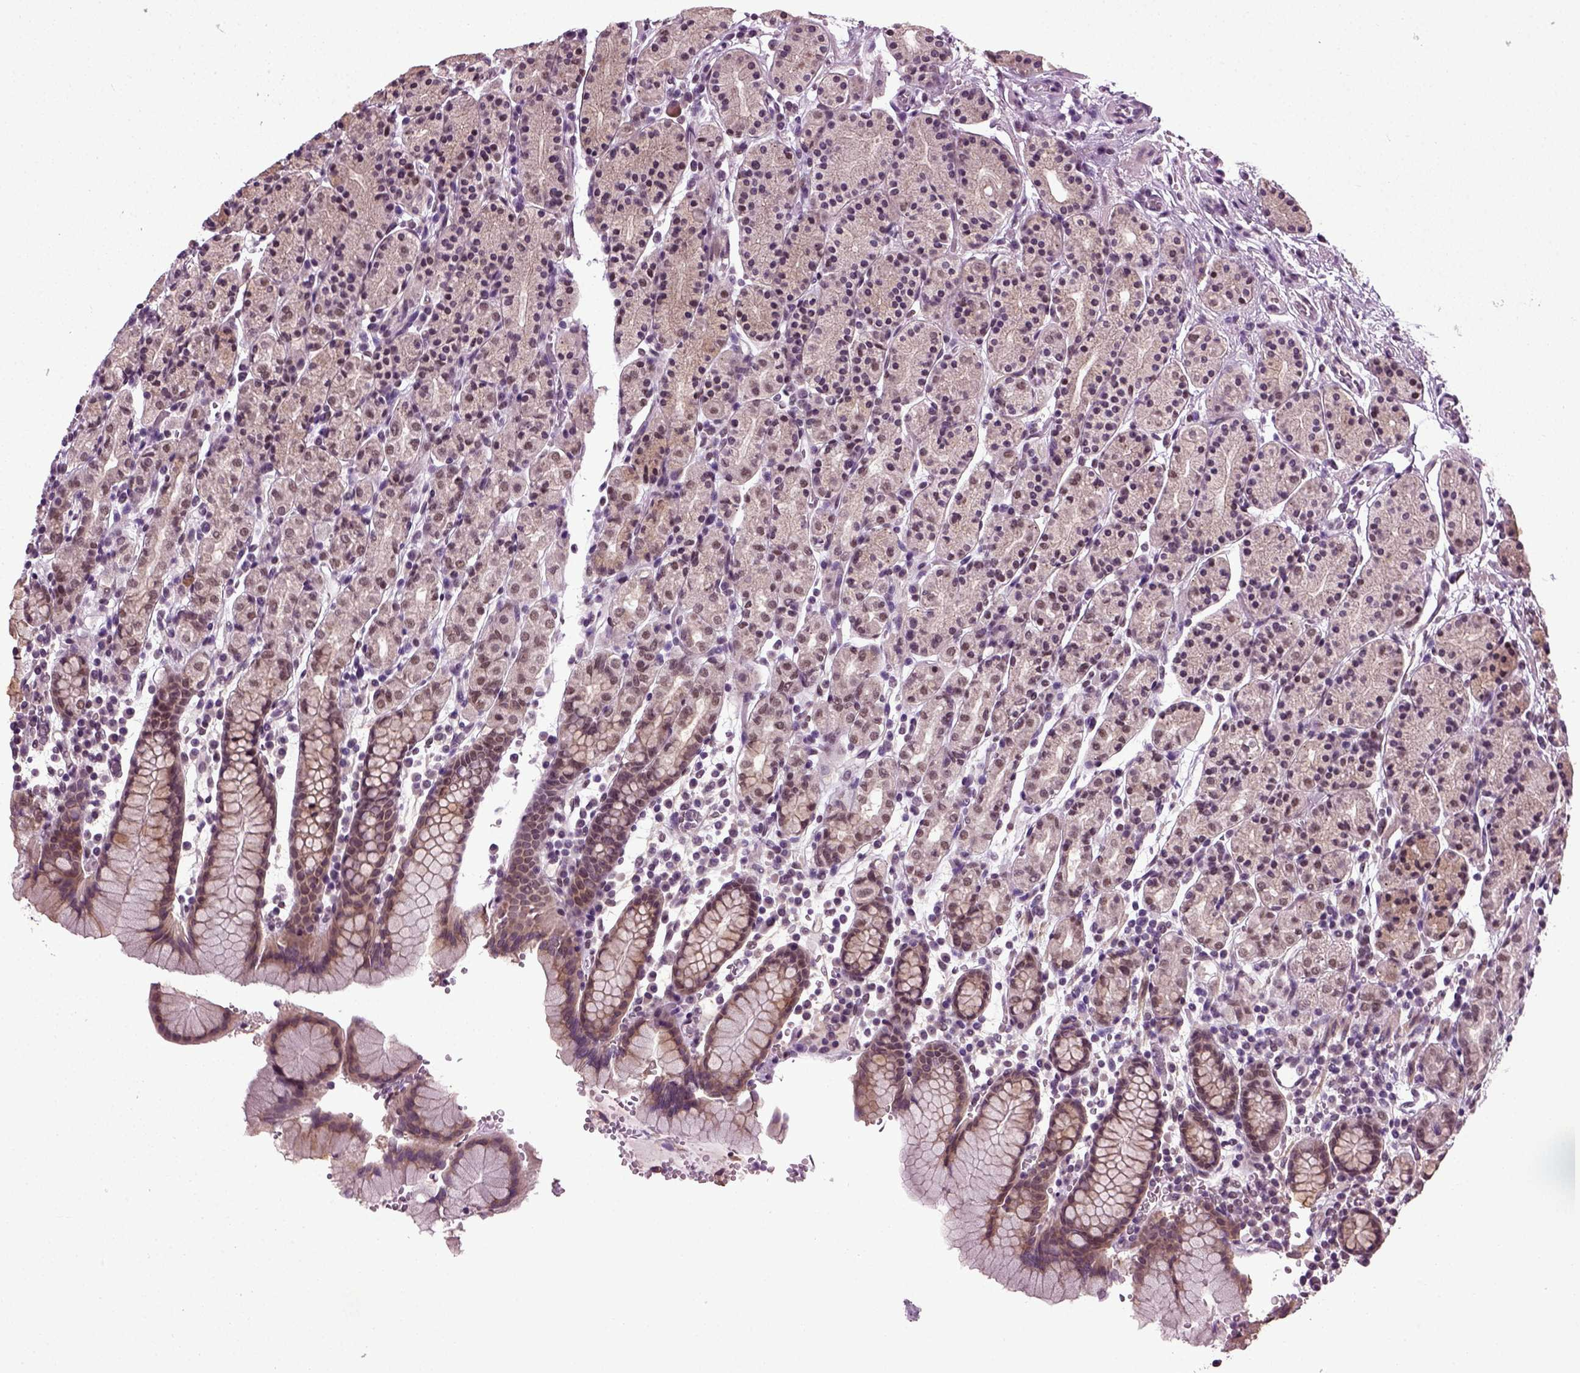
{"staining": {"intensity": "moderate", "quantity": "<25%", "location": "cytoplasmic/membranous,nuclear"}, "tissue": "stomach", "cell_type": "Glandular cells", "image_type": "normal", "snomed": [{"axis": "morphology", "description": "Normal tissue, NOS"}, {"axis": "topography", "description": "Stomach, upper"}, {"axis": "topography", "description": "Stomach"}], "caption": "Approximately <25% of glandular cells in unremarkable human stomach demonstrate moderate cytoplasmic/membranous,nuclear protein expression as visualized by brown immunohistochemical staining.", "gene": "RCOR3", "patient": {"sex": "male", "age": 62}}